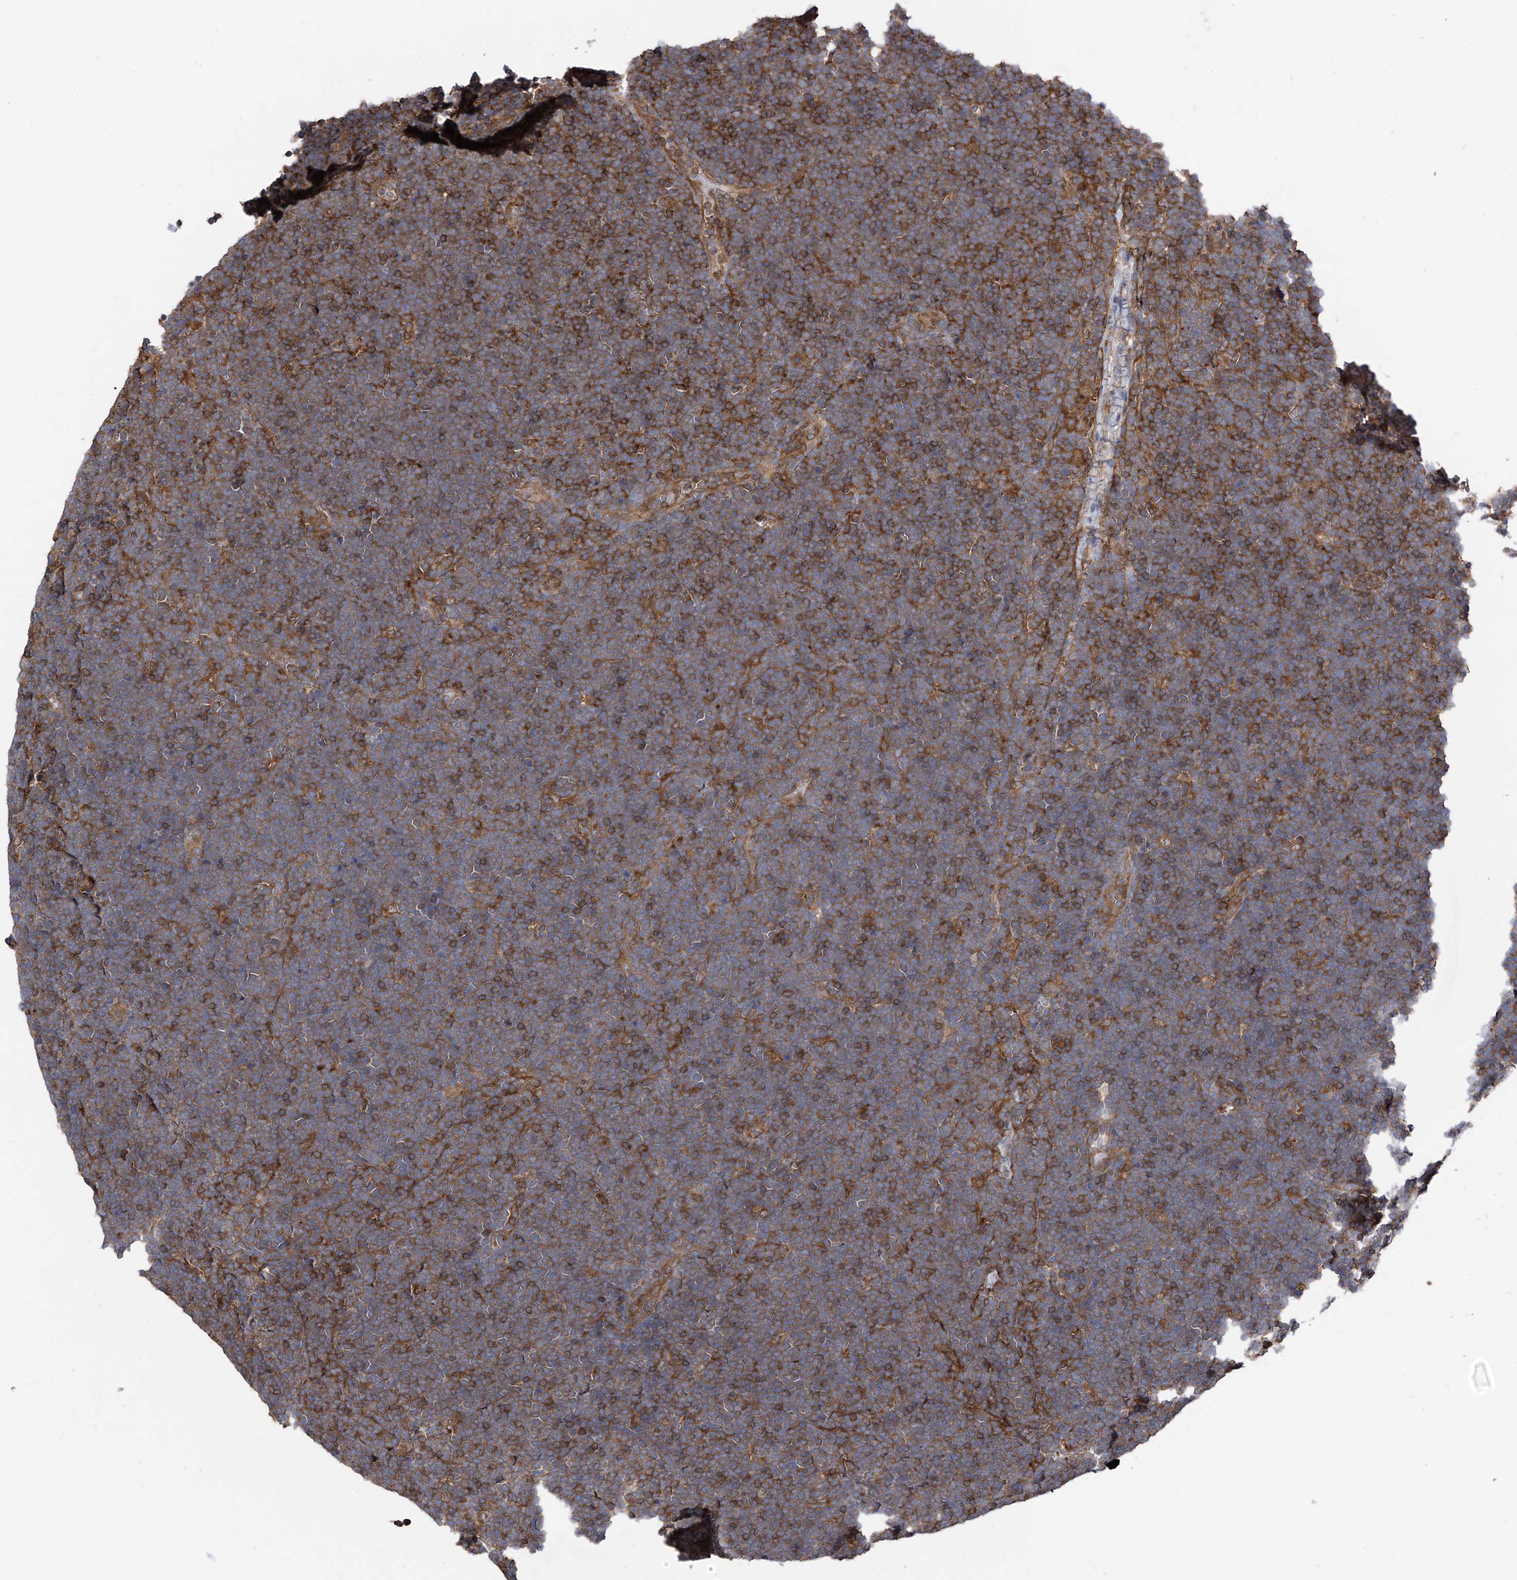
{"staining": {"intensity": "moderate", "quantity": ">75%", "location": "cytoplasmic/membranous"}, "tissue": "lymphoma", "cell_type": "Tumor cells", "image_type": "cancer", "snomed": [{"axis": "morphology", "description": "Malignant lymphoma, non-Hodgkin's type, High grade"}, {"axis": "topography", "description": "Lymph node"}], "caption": "A medium amount of moderate cytoplasmic/membranous expression is appreciated in about >75% of tumor cells in high-grade malignant lymphoma, non-Hodgkin's type tissue. (DAB (3,3'-diaminobenzidine) IHC, brown staining for protein, blue staining for nuclei).", "gene": "CHPF", "patient": {"sex": "male", "age": 13}}